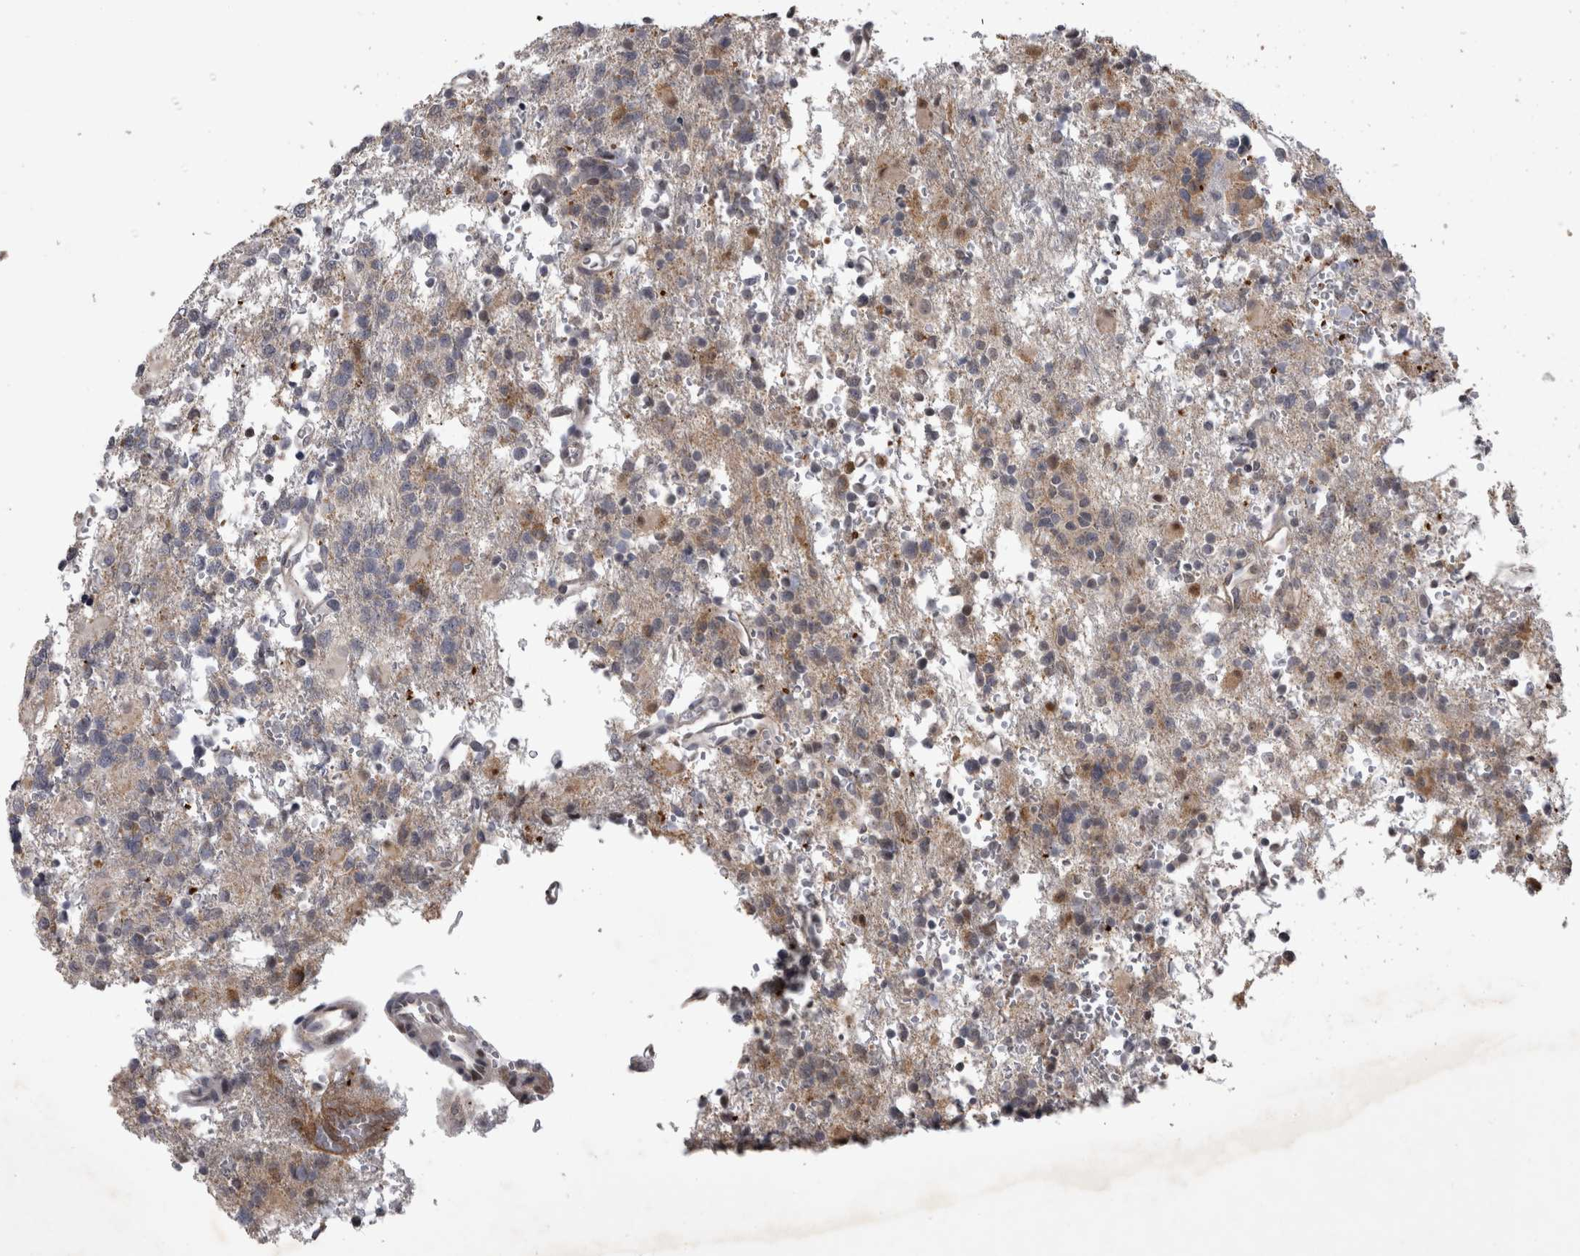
{"staining": {"intensity": "moderate", "quantity": "<25%", "location": "cytoplasmic/membranous"}, "tissue": "glioma", "cell_type": "Tumor cells", "image_type": "cancer", "snomed": [{"axis": "morphology", "description": "Glioma, malignant, High grade"}, {"axis": "topography", "description": "Brain"}], "caption": "An image showing moderate cytoplasmic/membranous staining in approximately <25% of tumor cells in glioma, as visualized by brown immunohistochemical staining.", "gene": "IFI44", "patient": {"sex": "female", "age": 62}}